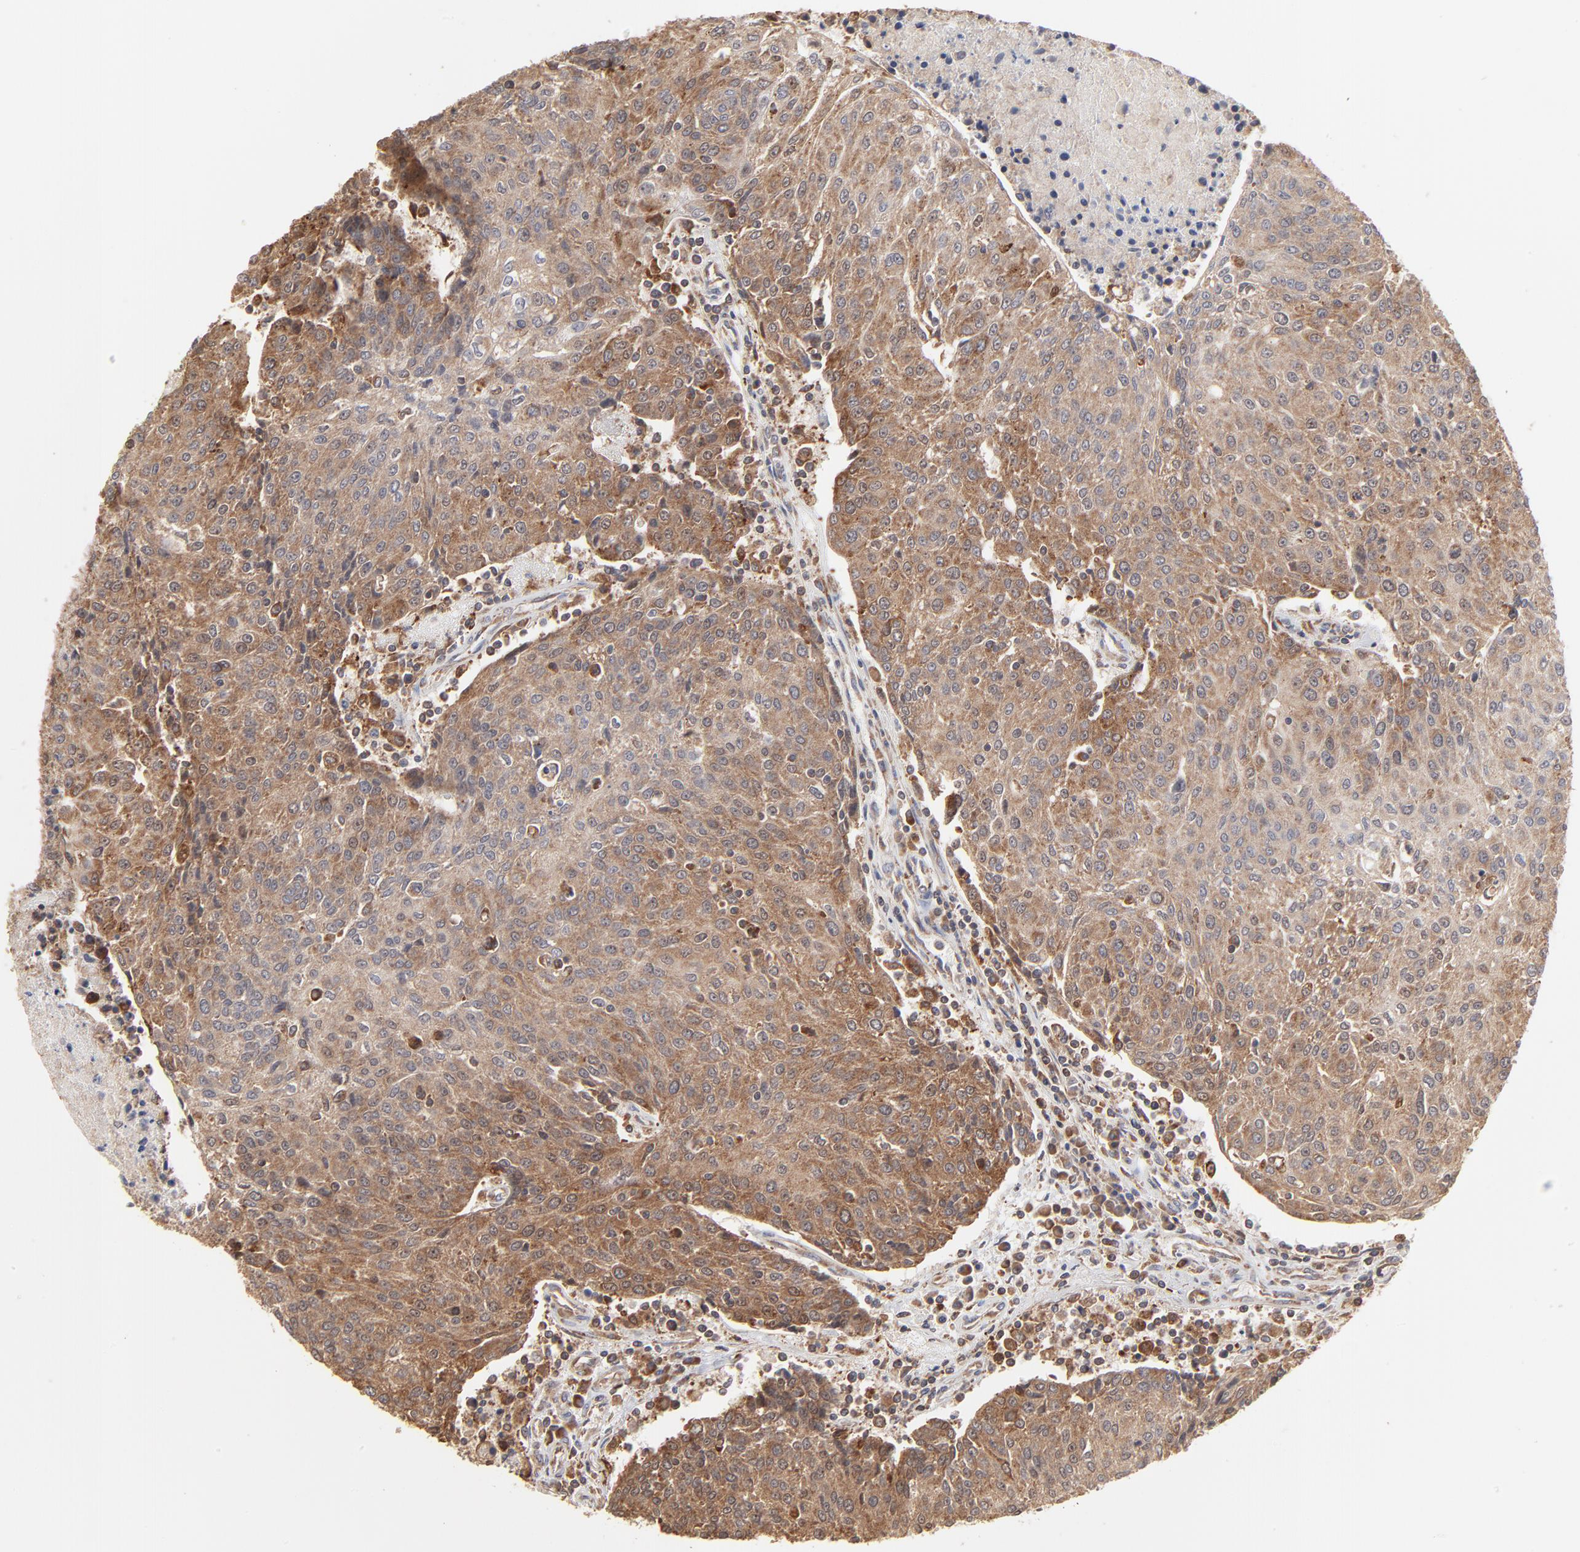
{"staining": {"intensity": "strong", "quantity": ">75%", "location": "cytoplasmic/membranous"}, "tissue": "urothelial cancer", "cell_type": "Tumor cells", "image_type": "cancer", "snomed": [{"axis": "morphology", "description": "Urothelial carcinoma, High grade"}, {"axis": "topography", "description": "Urinary bladder"}], "caption": "The micrograph shows staining of urothelial cancer, revealing strong cytoplasmic/membranous protein staining (brown color) within tumor cells.", "gene": "RNF213", "patient": {"sex": "female", "age": 85}}